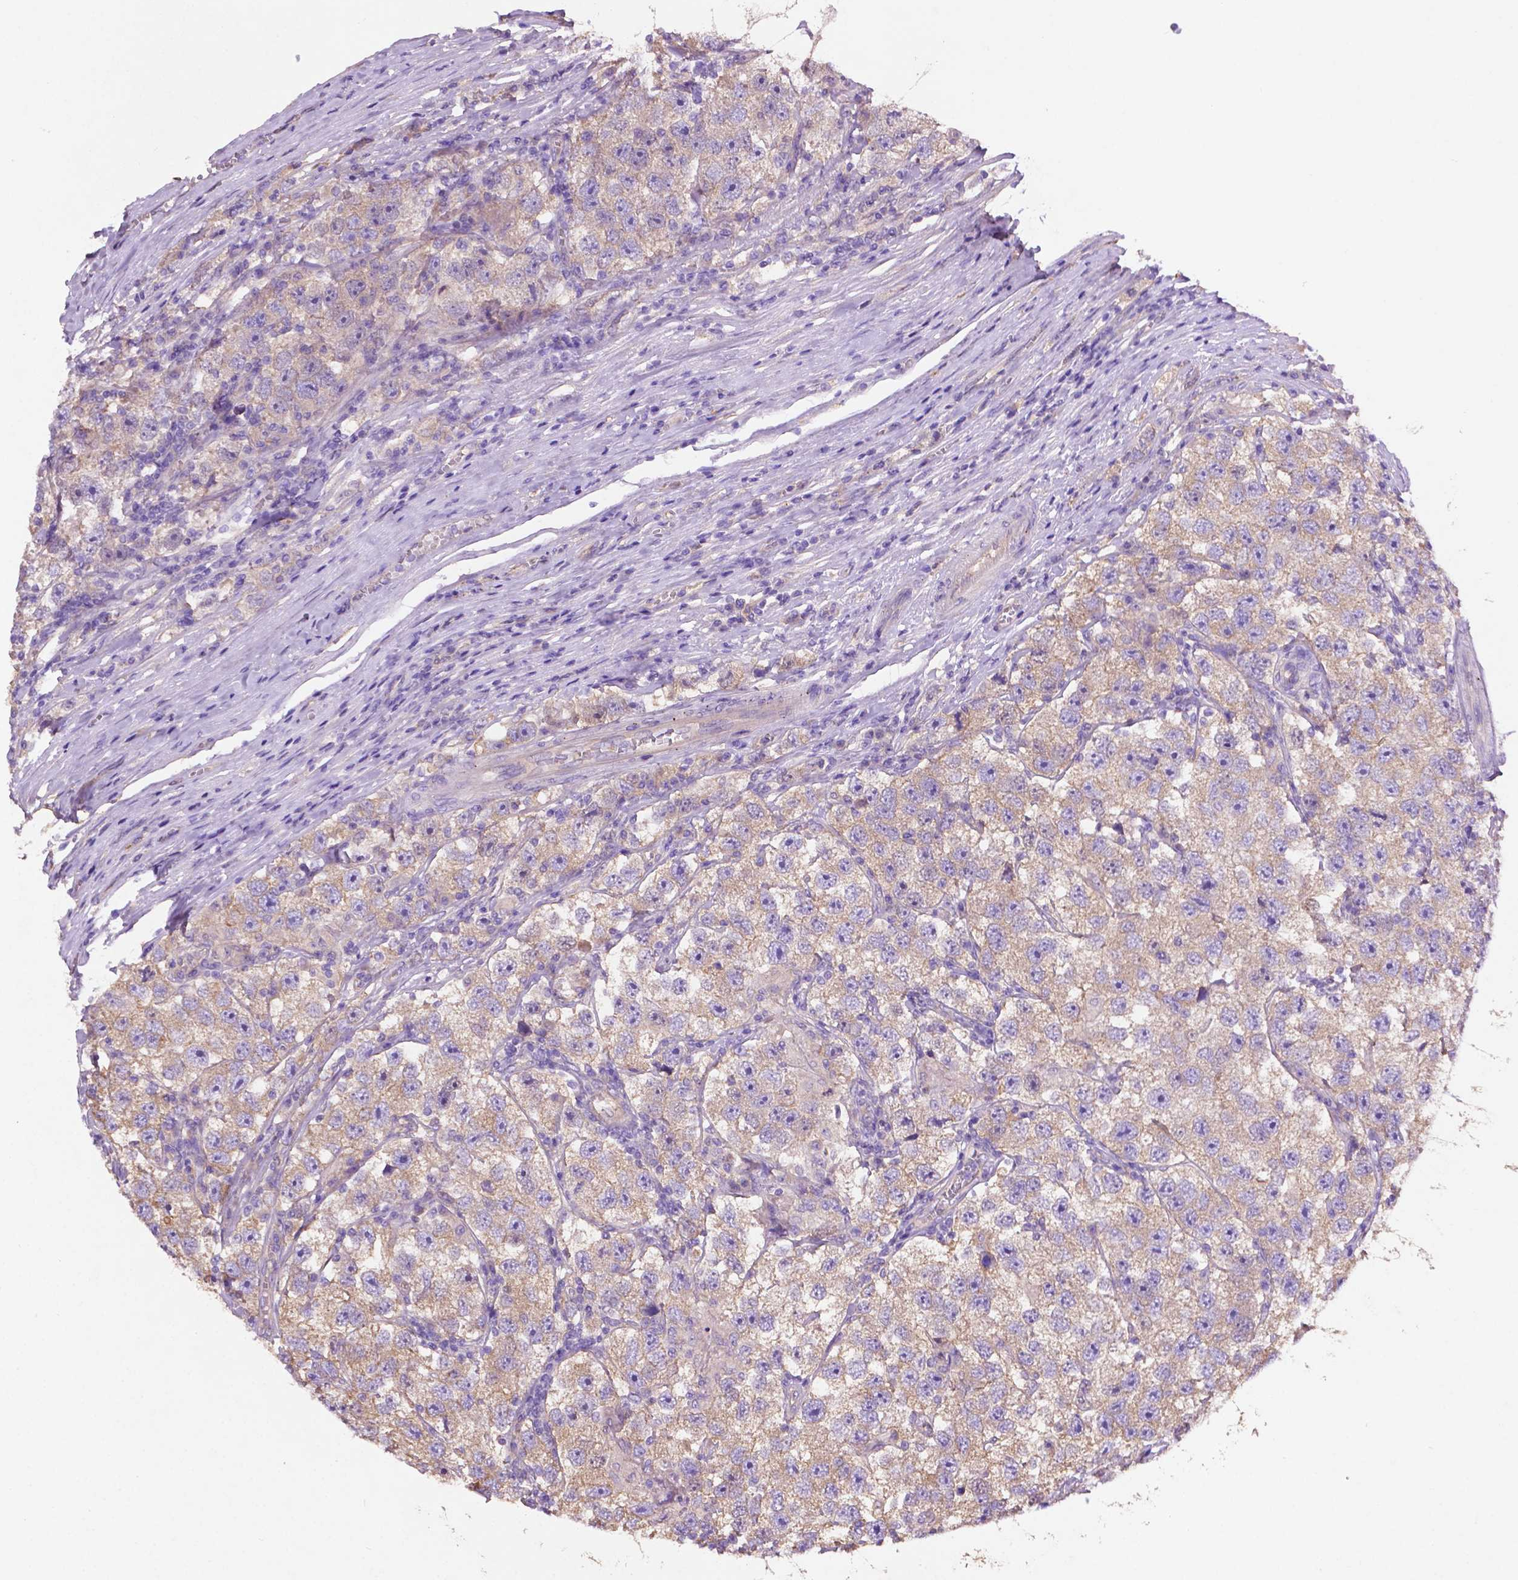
{"staining": {"intensity": "weak", "quantity": ">75%", "location": "cytoplasmic/membranous"}, "tissue": "testis cancer", "cell_type": "Tumor cells", "image_type": "cancer", "snomed": [{"axis": "morphology", "description": "Seminoma, NOS"}, {"axis": "topography", "description": "Testis"}], "caption": "Protein expression analysis of human testis cancer (seminoma) reveals weak cytoplasmic/membranous expression in approximately >75% of tumor cells.", "gene": "GDPD5", "patient": {"sex": "male", "age": 26}}